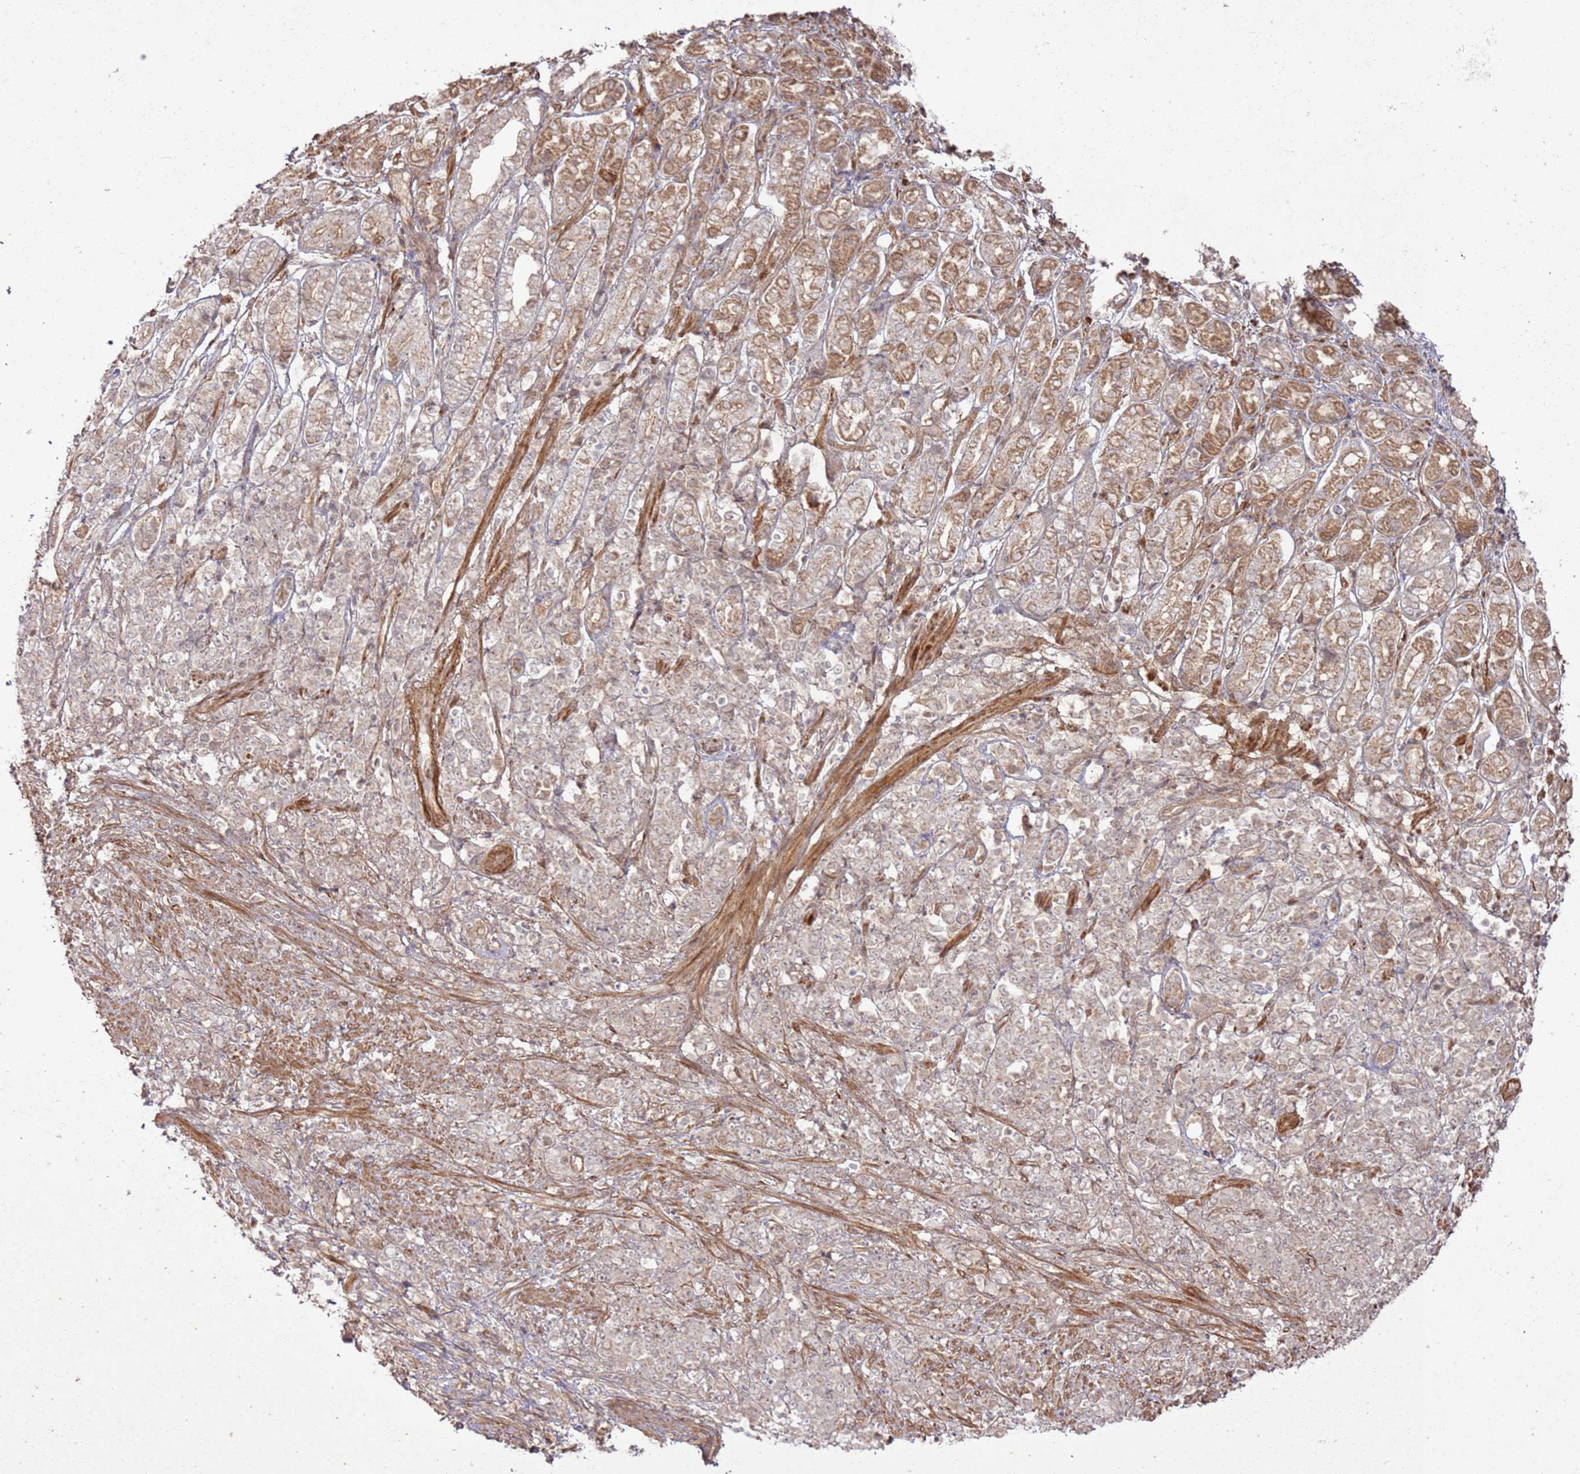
{"staining": {"intensity": "weak", "quantity": ">75%", "location": "cytoplasmic/membranous,nuclear"}, "tissue": "stomach cancer", "cell_type": "Tumor cells", "image_type": "cancer", "snomed": [{"axis": "morphology", "description": "Adenocarcinoma, NOS"}, {"axis": "topography", "description": "Stomach"}], "caption": "Stomach adenocarcinoma stained with DAB (3,3'-diaminobenzidine) immunohistochemistry (IHC) demonstrates low levels of weak cytoplasmic/membranous and nuclear staining in approximately >75% of tumor cells.", "gene": "ZNF623", "patient": {"sex": "female", "age": 79}}